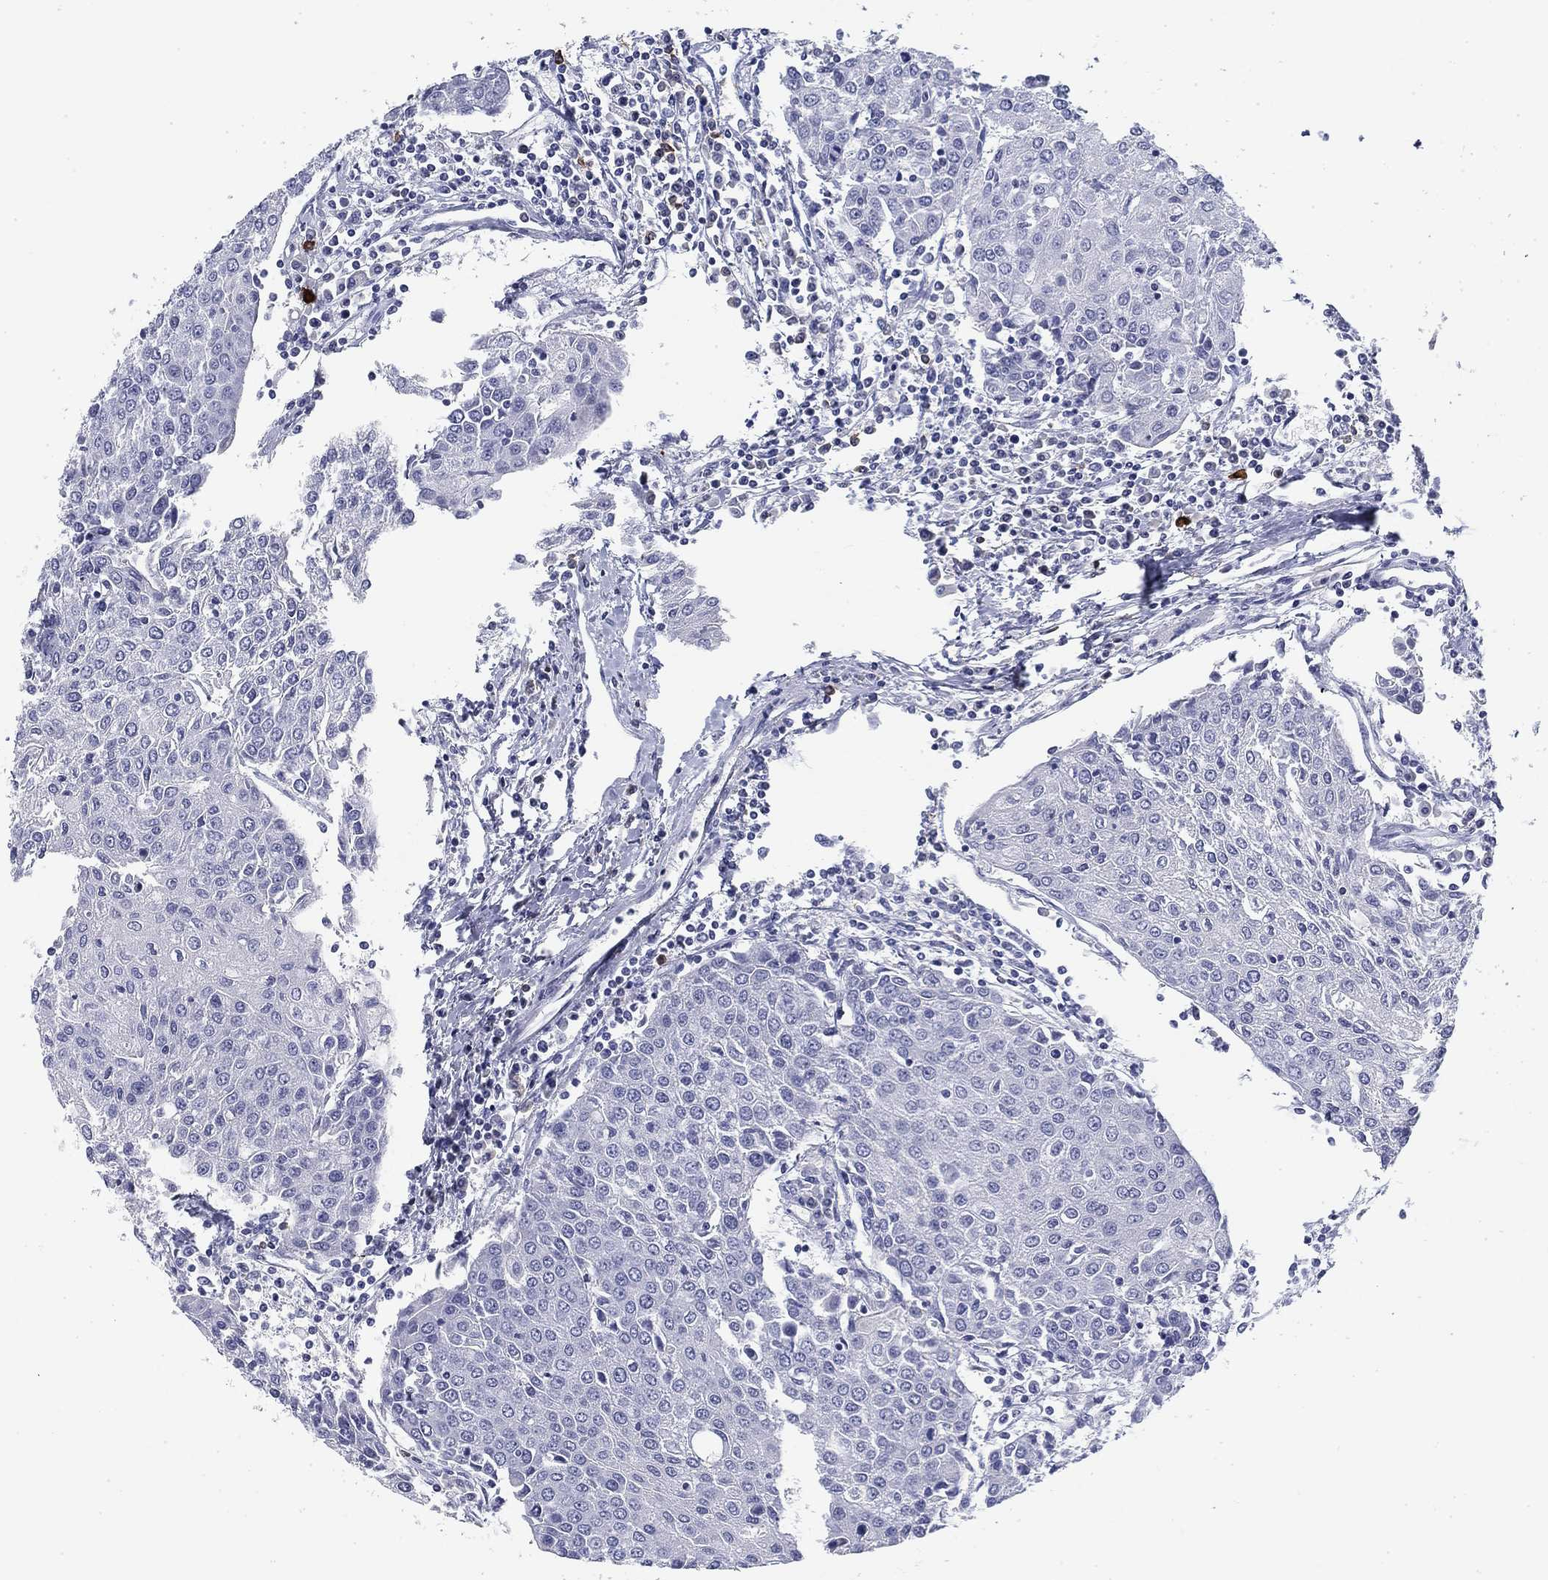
{"staining": {"intensity": "negative", "quantity": "none", "location": "none"}, "tissue": "urothelial cancer", "cell_type": "Tumor cells", "image_type": "cancer", "snomed": [{"axis": "morphology", "description": "Urothelial carcinoma, High grade"}, {"axis": "topography", "description": "Urinary bladder"}], "caption": "High-grade urothelial carcinoma stained for a protein using immunohistochemistry (IHC) demonstrates no staining tumor cells.", "gene": "CD79B", "patient": {"sex": "female", "age": 85}}